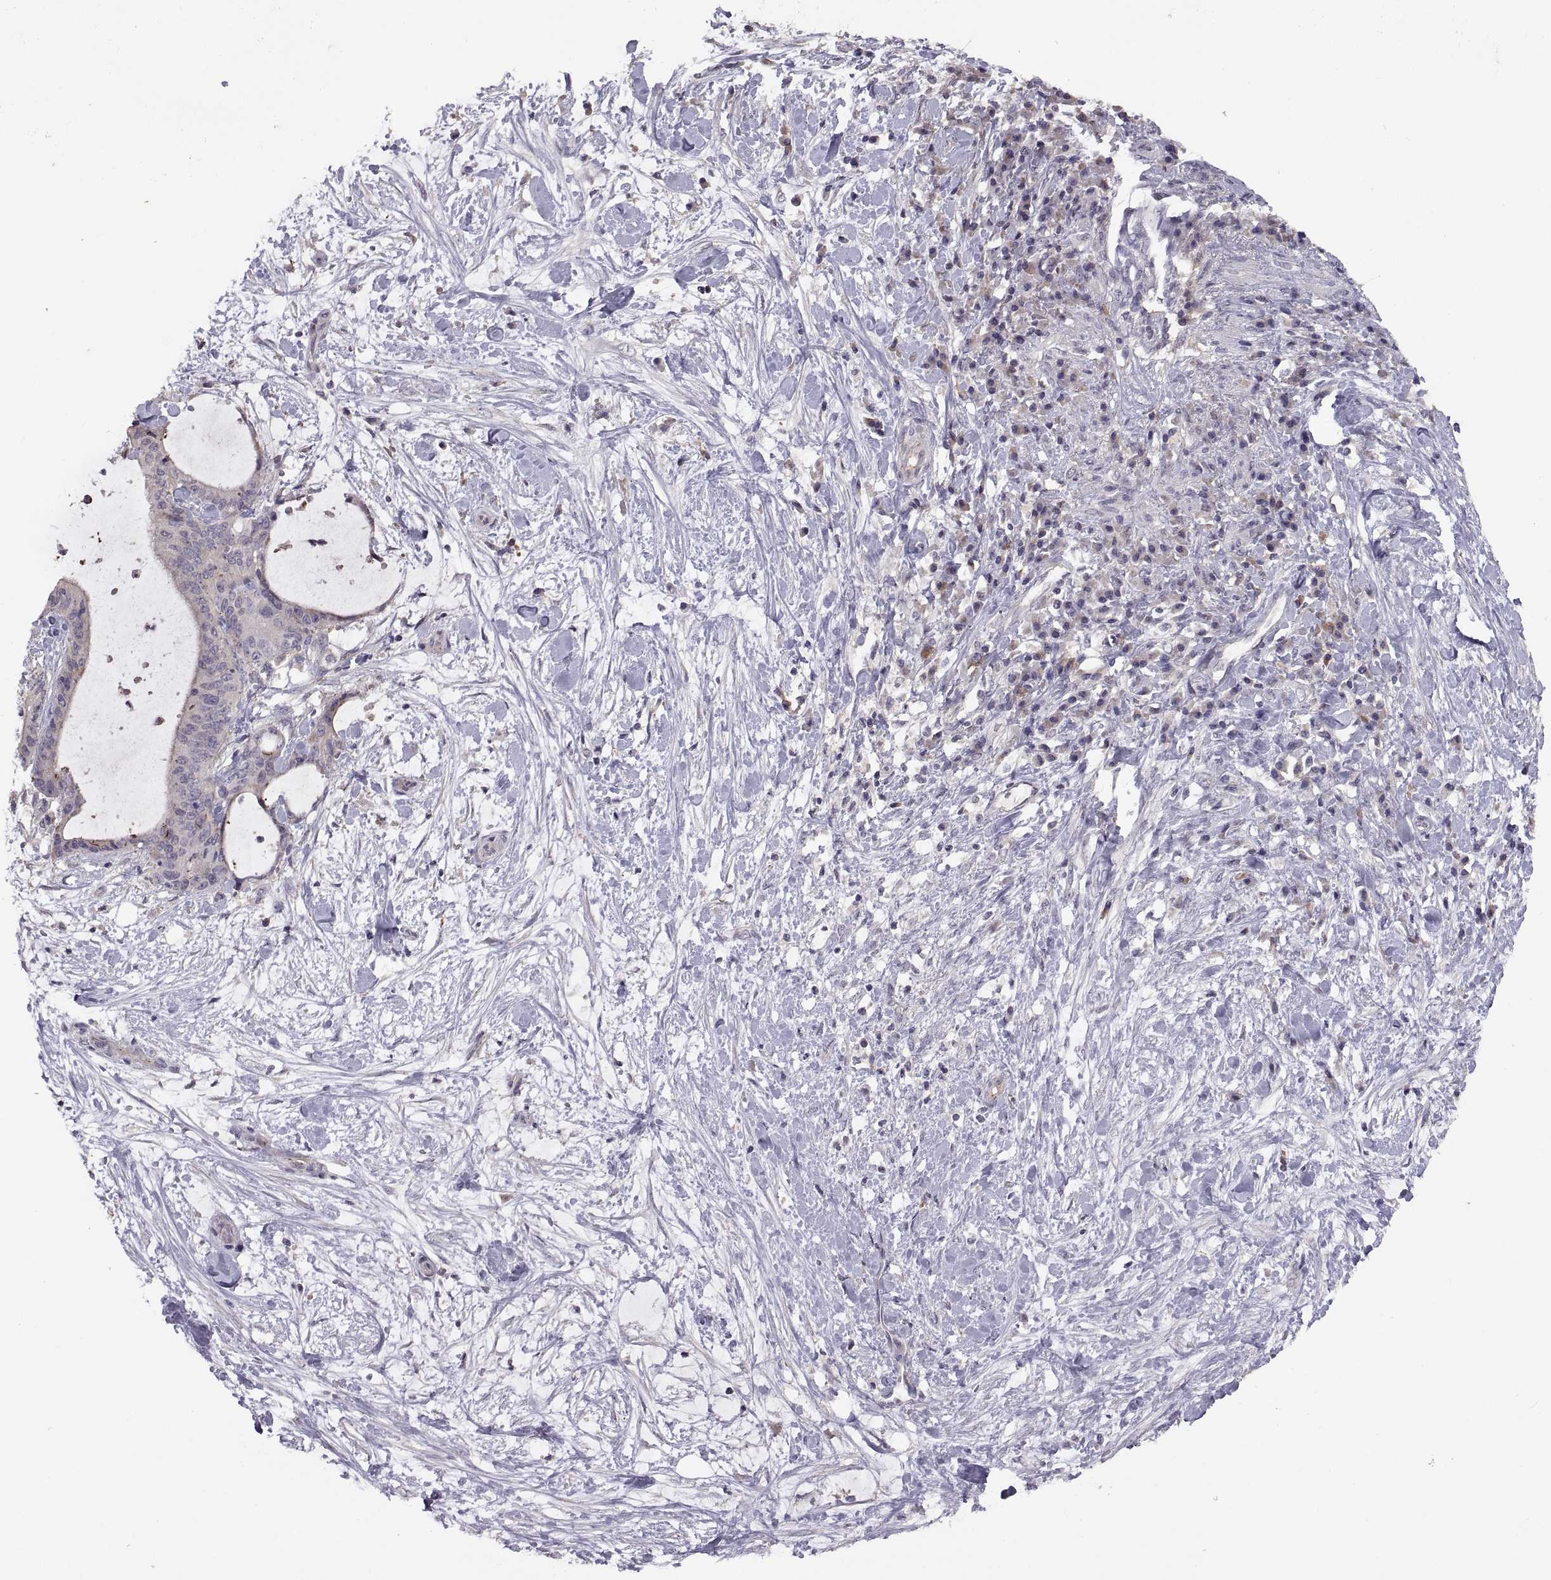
{"staining": {"intensity": "negative", "quantity": "none", "location": "none"}, "tissue": "liver cancer", "cell_type": "Tumor cells", "image_type": "cancer", "snomed": [{"axis": "morphology", "description": "Cholangiocarcinoma"}, {"axis": "topography", "description": "Liver"}], "caption": "This is an IHC micrograph of liver cancer (cholangiocarcinoma). There is no expression in tumor cells.", "gene": "NMNAT2", "patient": {"sex": "female", "age": 73}}